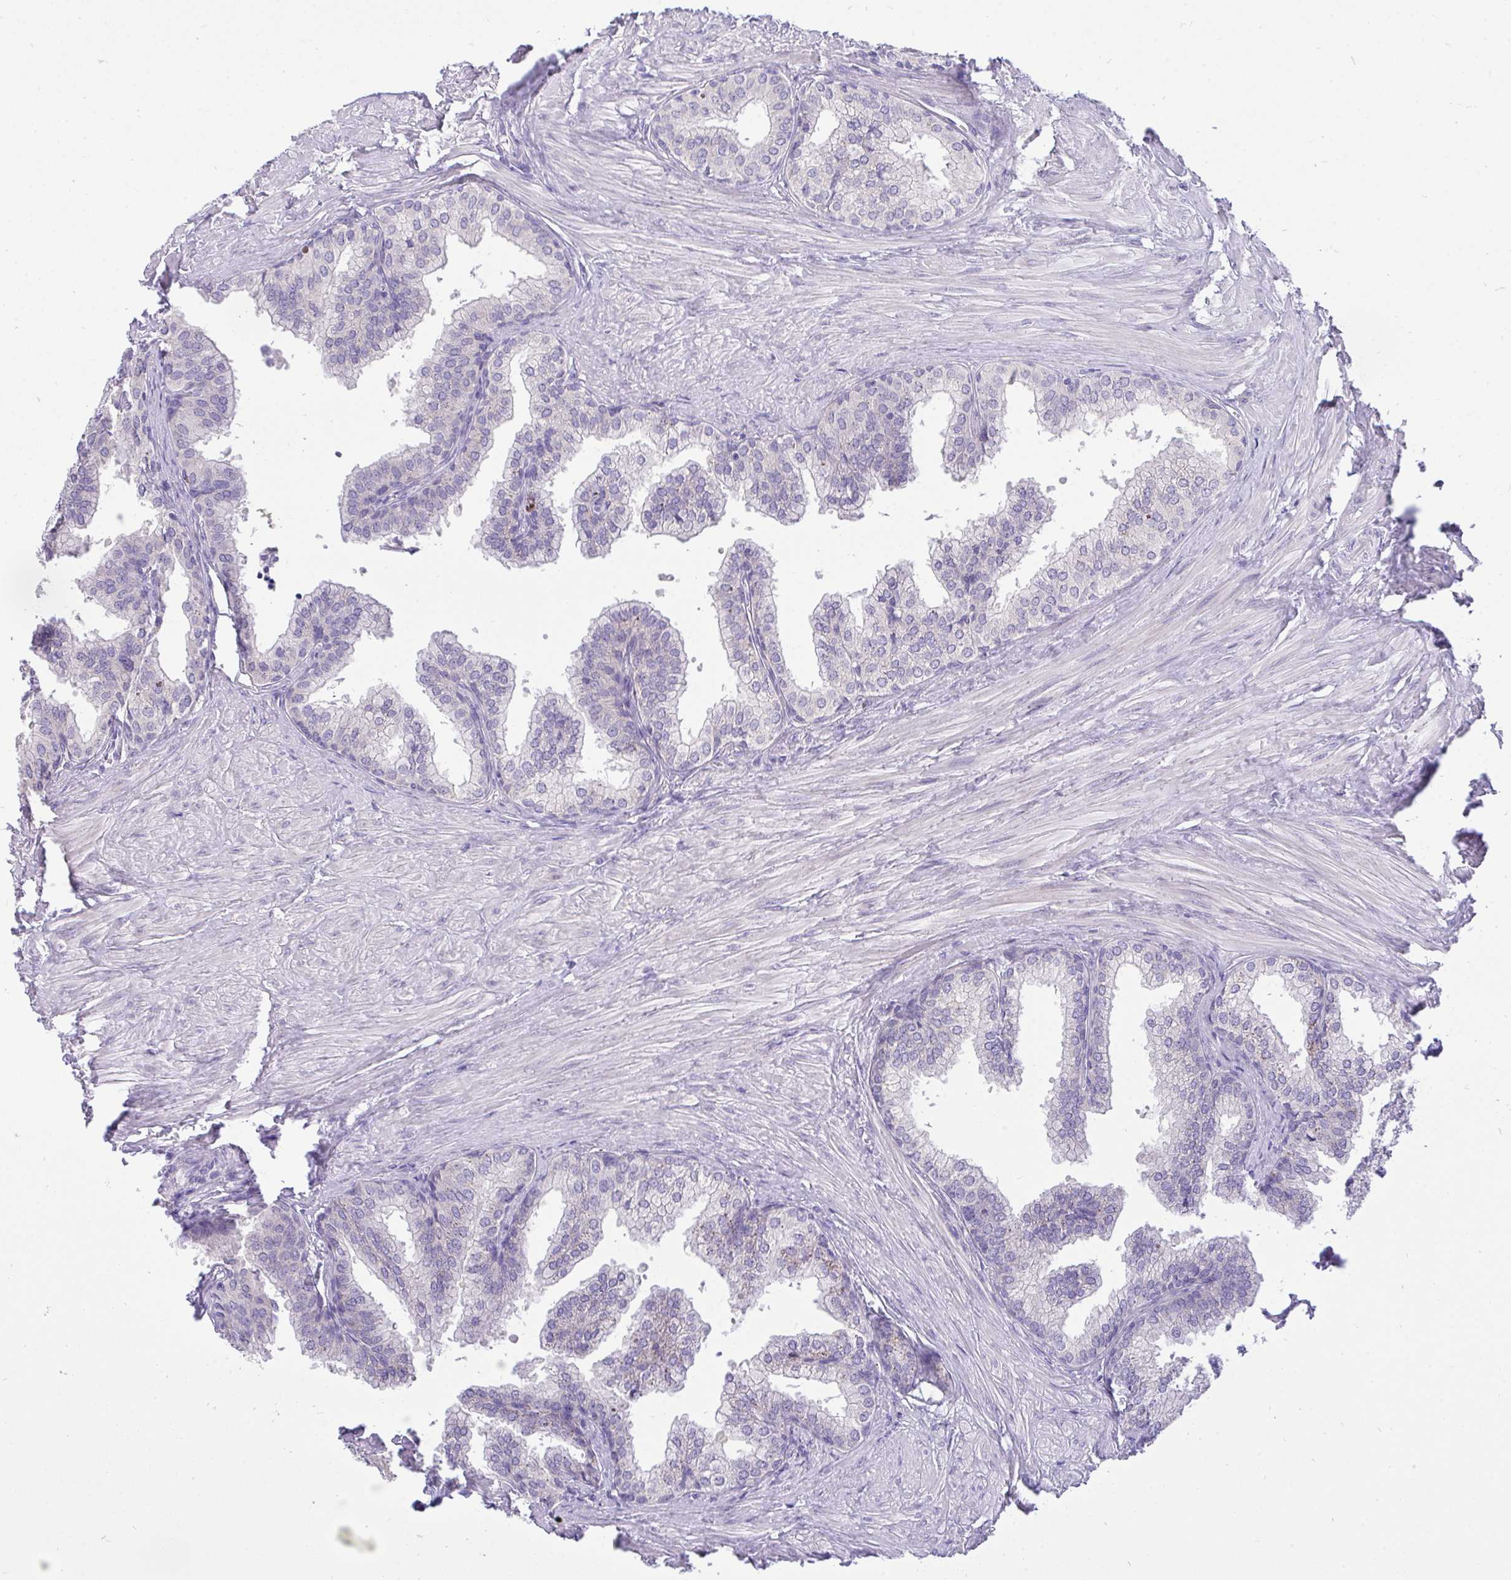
{"staining": {"intensity": "moderate", "quantity": "<25%", "location": "cytoplasmic/membranous"}, "tissue": "prostate", "cell_type": "Glandular cells", "image_type": "normal", "snomed": [{"axis": "morphology", "description": "Normal tissue, NOS"}, {"axis": "topography", "description": "Prostate"}, {"axis": "topography", "description": "Peripheral nerve tissue"}], "caption": "A brown stain shows moderate cytoplasmic/membranous expression of a protein in glandular cells of benign prostate. (Brightfield microscopy of DAB IHC at high magnification).", "gene": "VGLL3", "patient": {"sex": "male", "age": 55}}